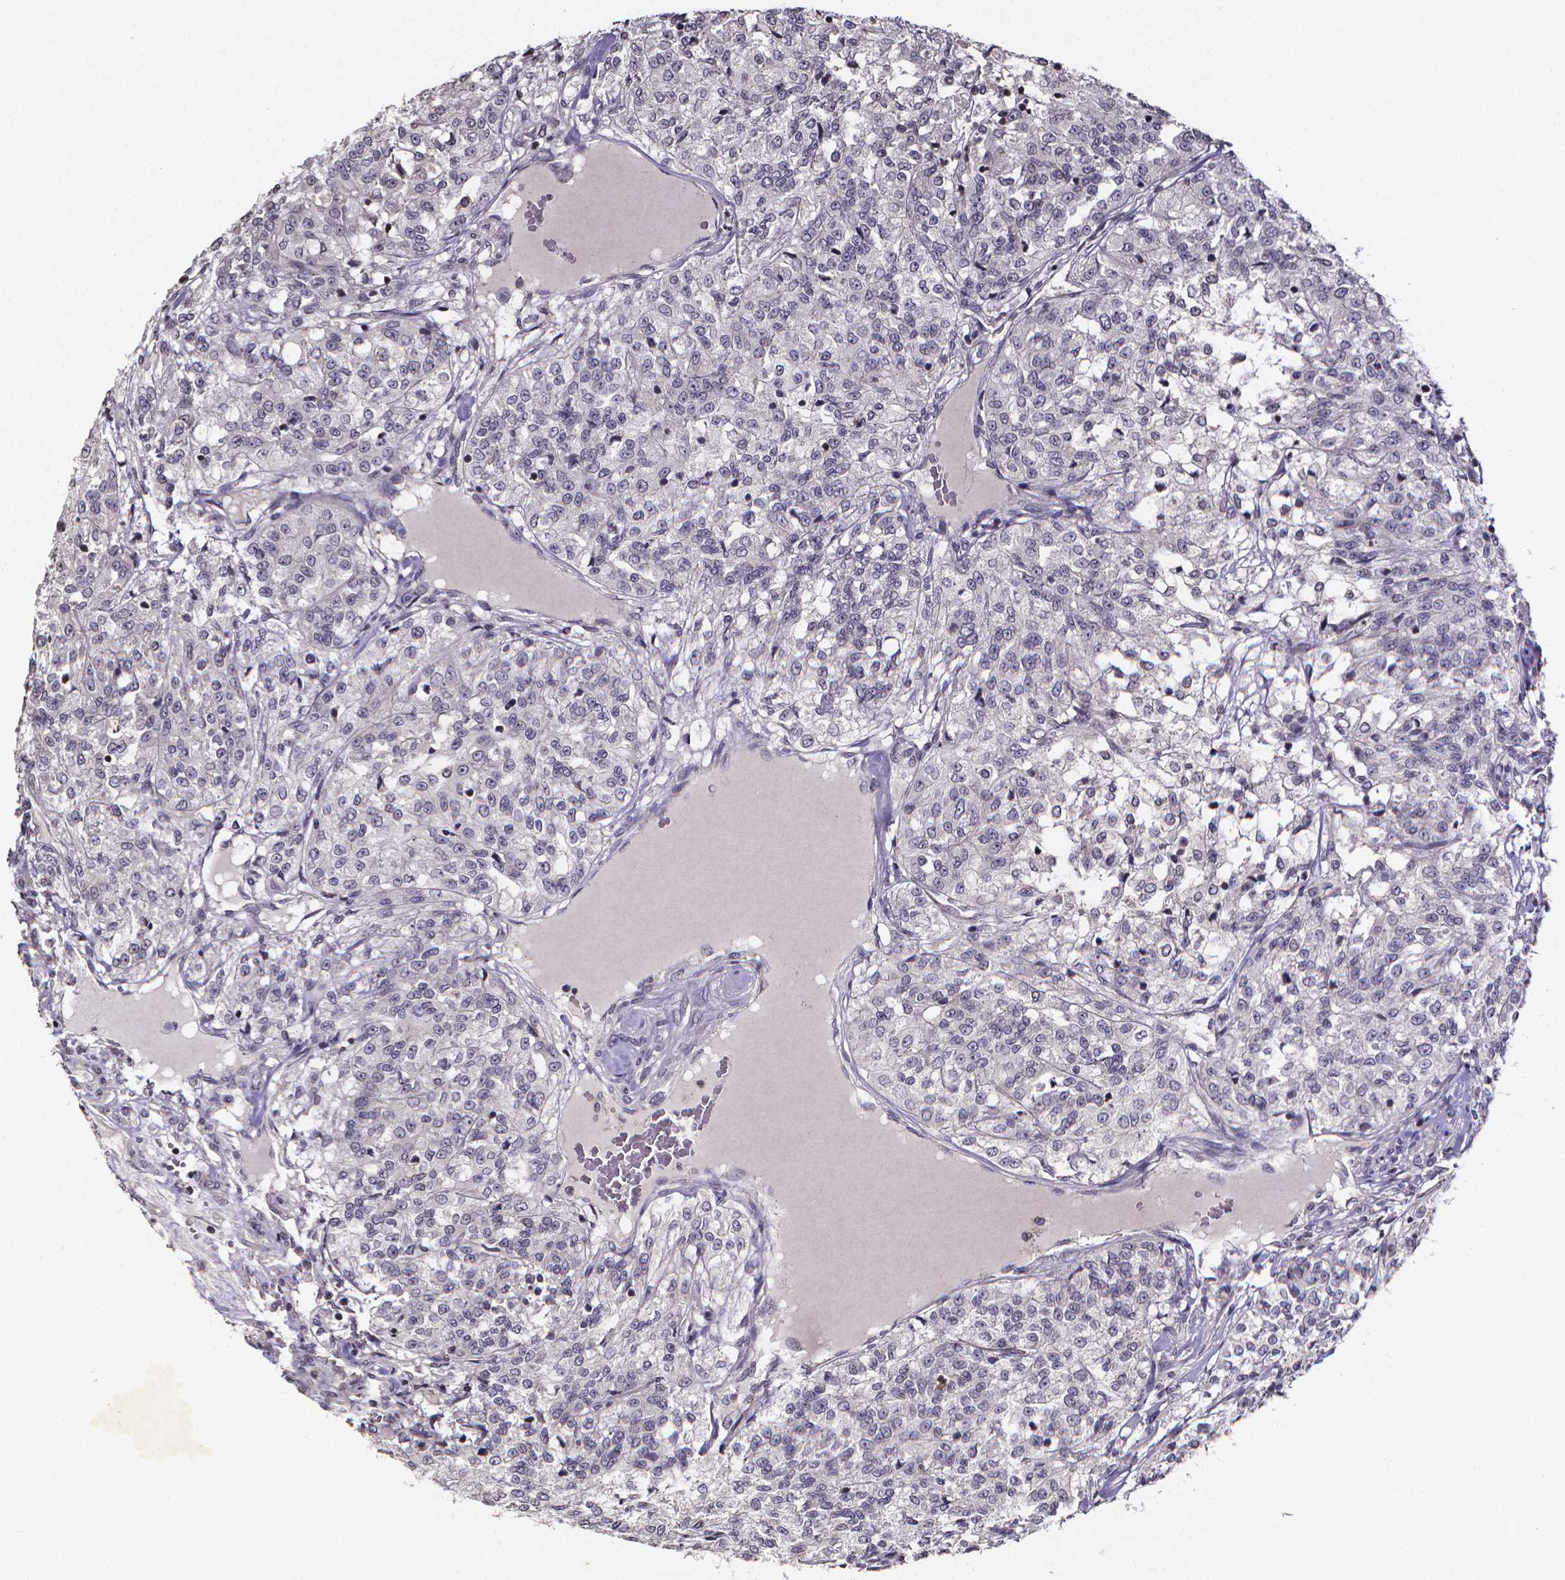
{"staining": {"intensity": "negative", "quantity": "none", "location": "none"}, "tissue": "renal cancer", "cell_type": "Tumor cells", "image_type": "cancer", "snomed": [{"axis": "morphology", "description": "Adenocarcinoma, NOS"}, {"axis": "topography", "description": "Kidney"}], "caption": "This photomicrograph is of renal adenocarcinoma stained with immunohistochemistry (IHC) to label a protein in brown with the nuclei are counter-stained blue. There is no expression in tumor cells.", "gene": "TP73", "patient": {"sex": "female", "age": 63}}